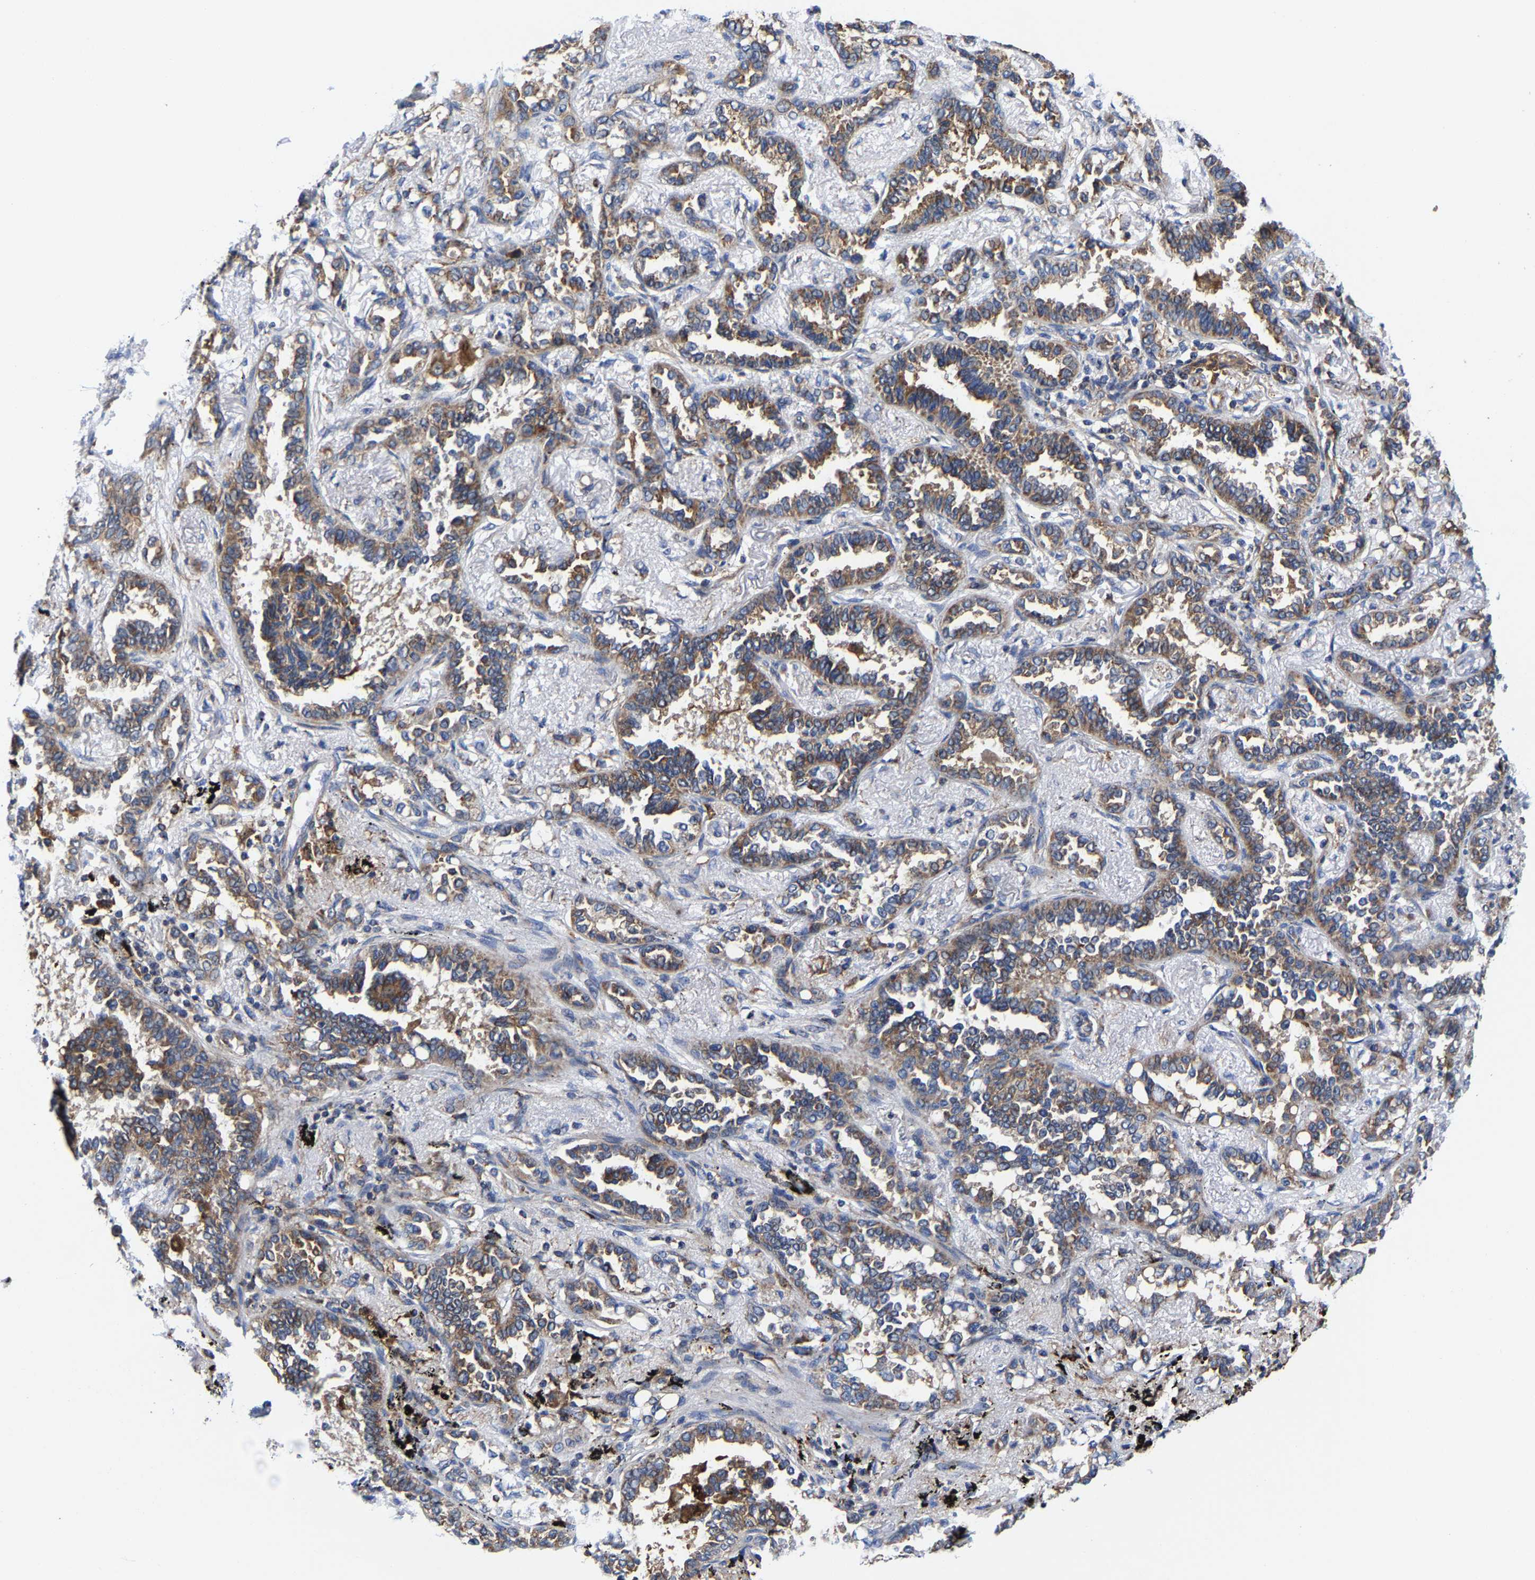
{"staining": {"intensity": "moderate", "quantity": ">75%", "location": "cytoplasmic/membranous"}, "tissue": "lung cancer", "cell_type": "Tumor cells", "image_type": "cancer", "snomed": [{"axis": "morphology", "description": "Adenocarcinoma, NOS"}, {"axis": "topography", "description": "Lung"}], "caption": "A medium amount of moderate cytoplasmic/membranous expression is seen in about >75% of tumor cells in lung cancer tissue. (DAB IHC with brightfield microscopy, high magnification).", "gene": "PFKFB3", "patient": {"sex": "male", "age": 59}}